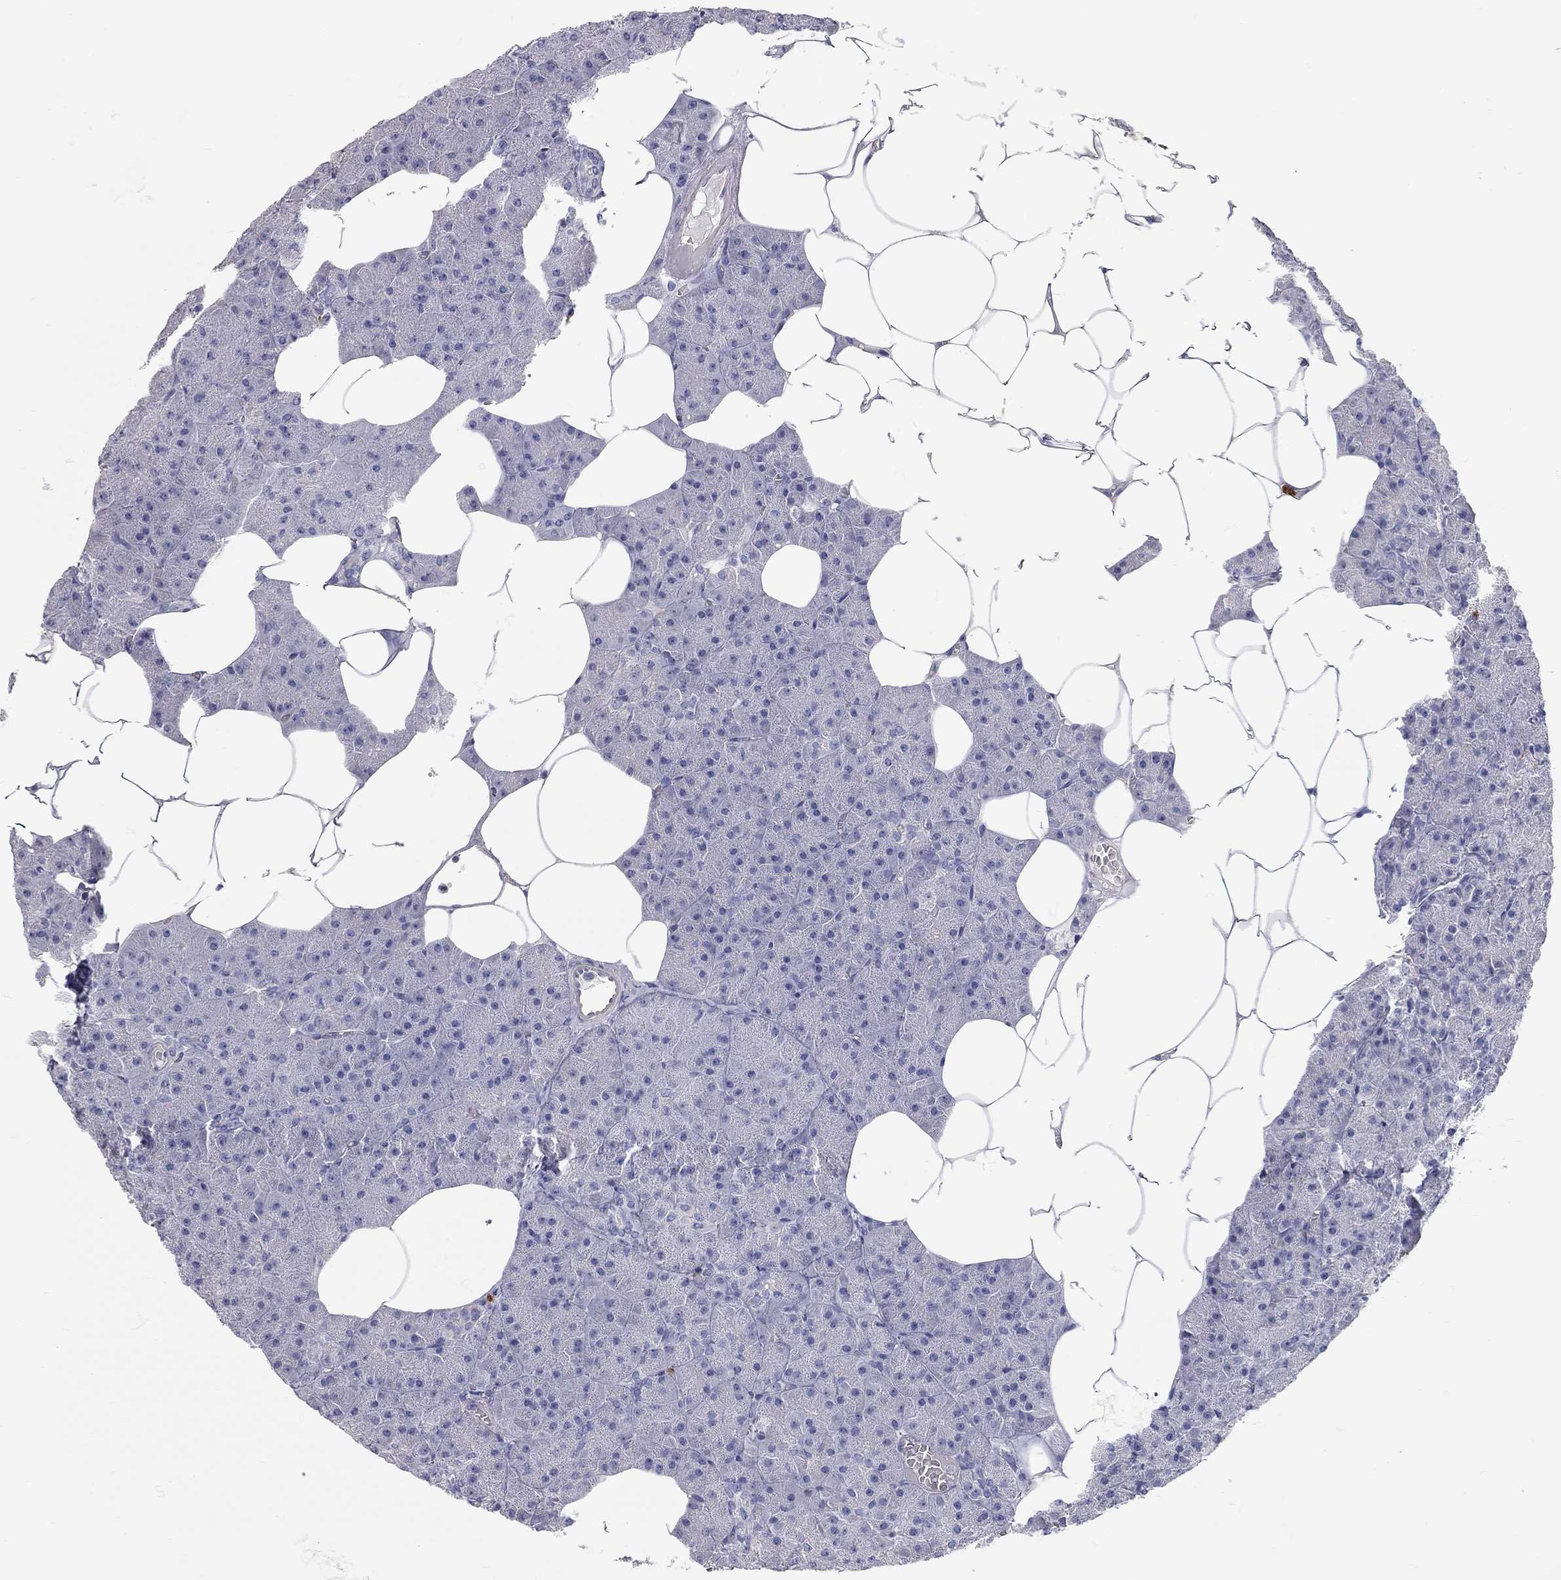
{"staining": {"intensity": "negative", "quantity": "none", "location": "none"}, "tissue": "pancreas", "cell_type": "Exocrine glandular cells", "image_type": "normal", "snomed": [{"axis": "morphology", "description": "Normal tissue, NOS"}, {"axis": "topography", "description": "Pancreas"}], "caption": "IHC image of normal pancreas stained for a protein (brown), which displays no staining in exocrine glandular cells.", "gene": "C10orf90", "patient": {"sex": "male", "age": 61}}